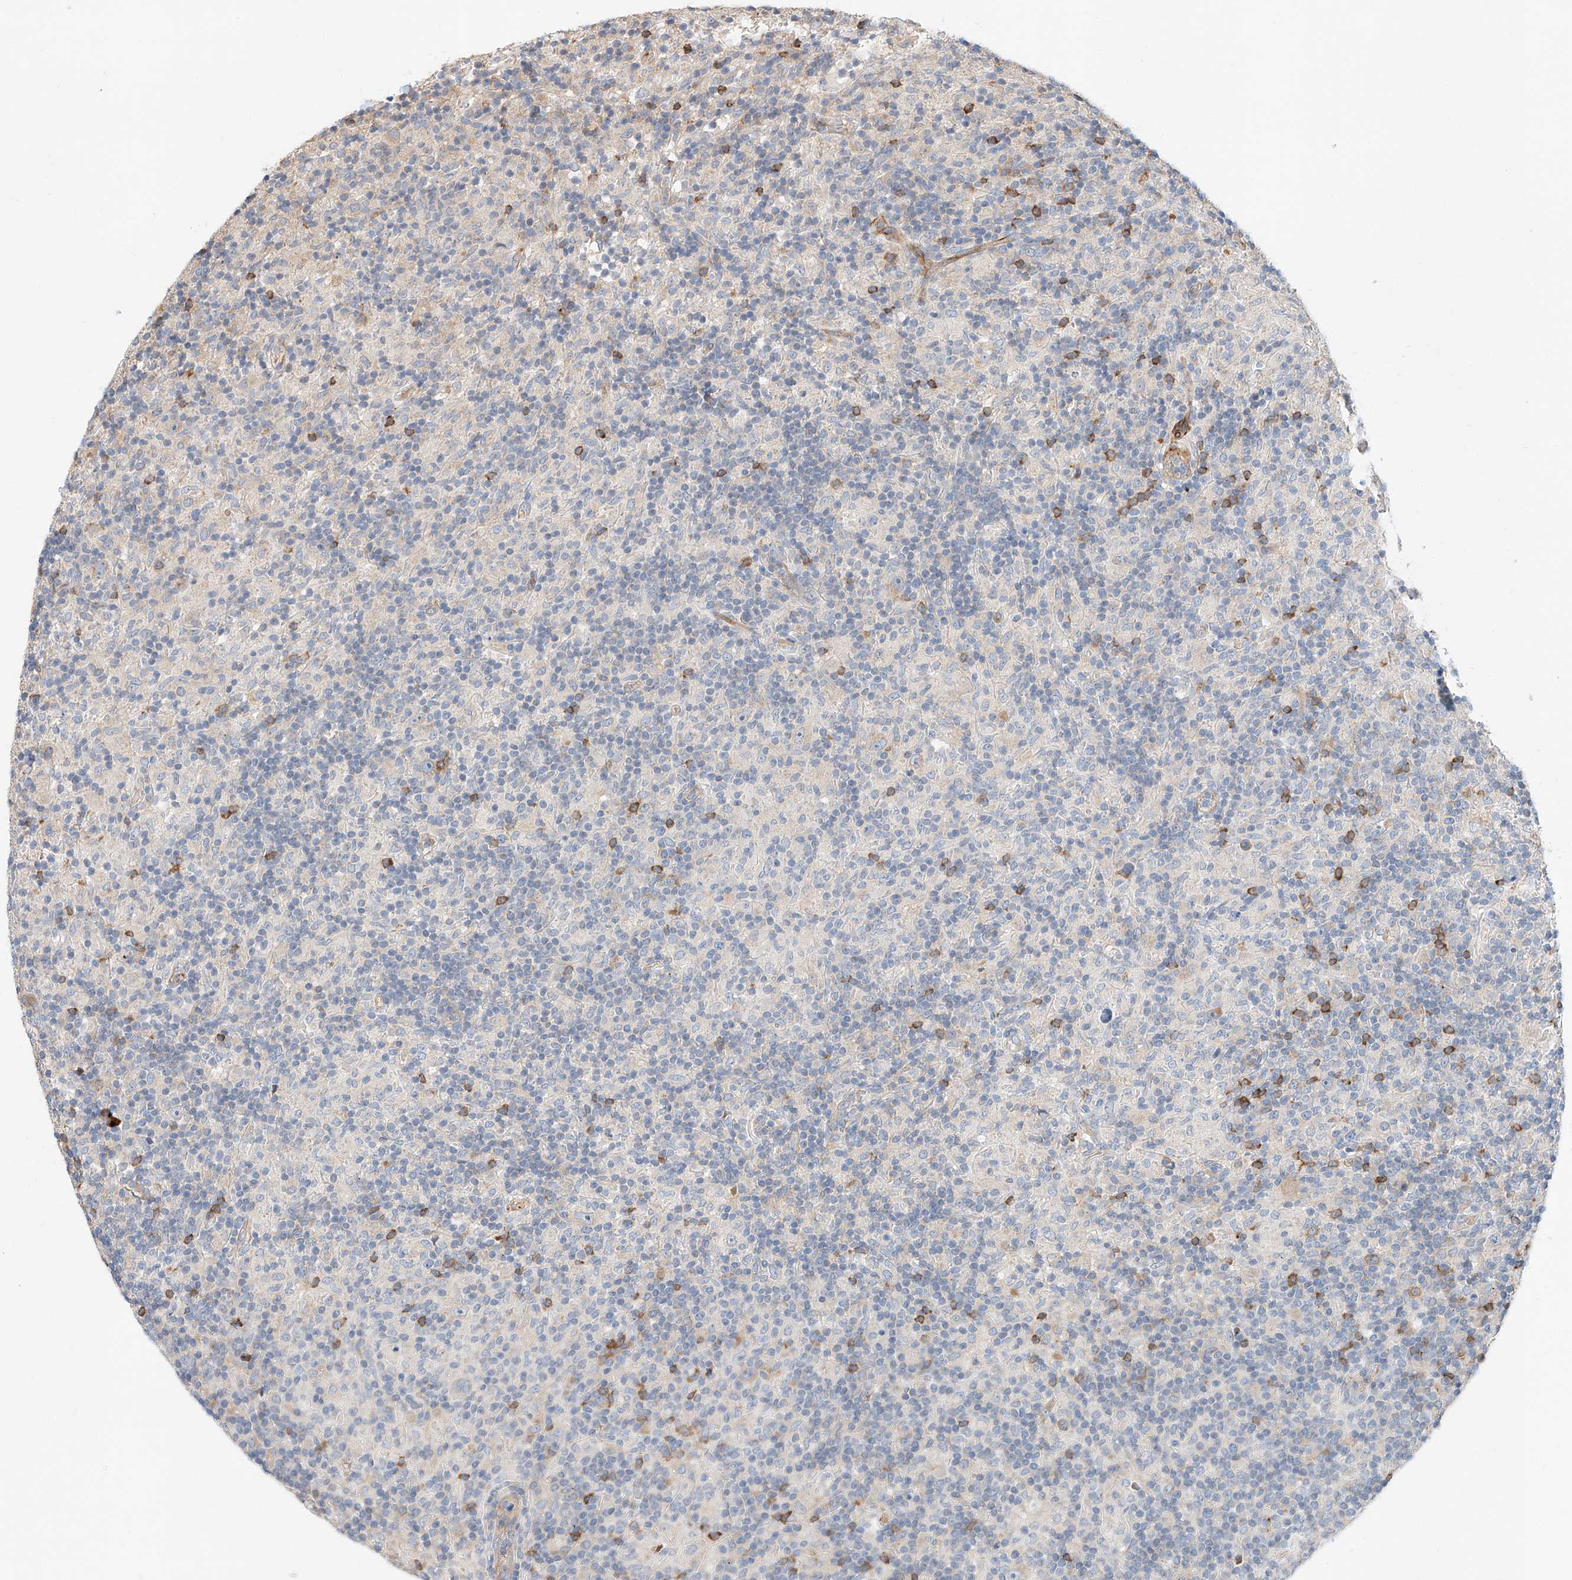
{"staining": {"intensity": "negative", "quantity": "none", "location": "none"}, "tissue": "lymphoma", "cell_type": "Tumor cells", "image_type": "cancer", "snomed": [{"axis": "morphology", "description": "Hodgkin's disease, NOS"}, {"axis": "topography", "description": "Lymph node"}], "caption": "Photomicrograph shows no protein positivity in tumor cells of Hodgkin's disease tissue.", "gene": "GLMN", "patient": {"sex": "male", "age": 70}}